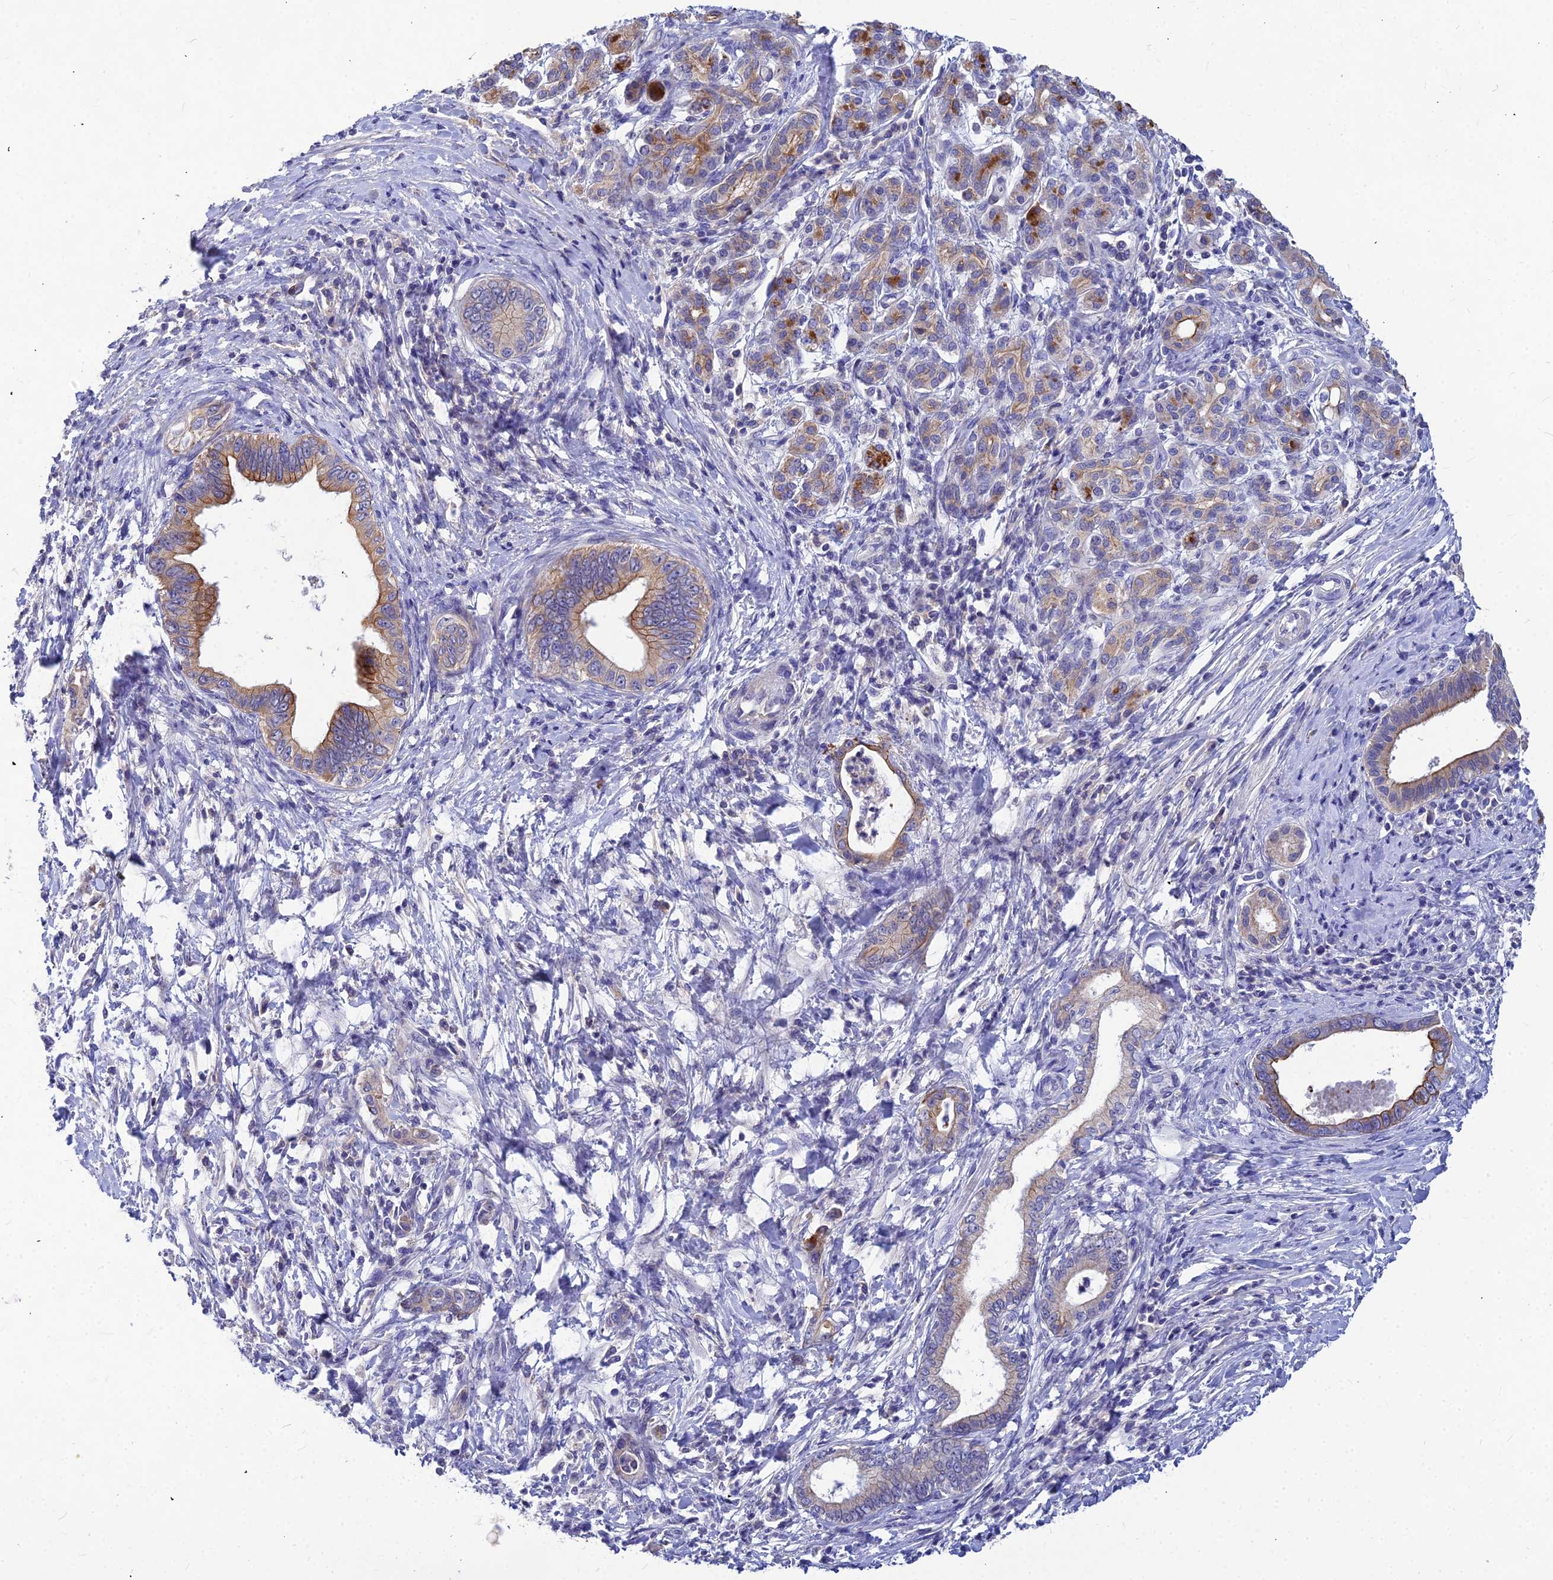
{"staining": {"intensity": "moderate", "quantity": "25%-75%", "location": "cytoplasmic/membranous"}, "tissue": "pancreatic cancer", "cell_type": "Tumor cells", "image_type": "cancer", "snomed": [{"axis": "morphology", "description": "Normal tissue, NOS"}, {"axis": "morphology", "description": "Adenocarcinoma, NOS"}, {"axis": "topography", "description": "Pancreas"}], "caption": "This is a histology image of immunohistochemistry (IHC) staining of pancreatic cancer (adenocarcinoma), which shows moderate expression in the cytoplasmic/membranous of tumor cells.", "gene": "DMRTA1", "patient": {"sex": "female", "age": 55}}